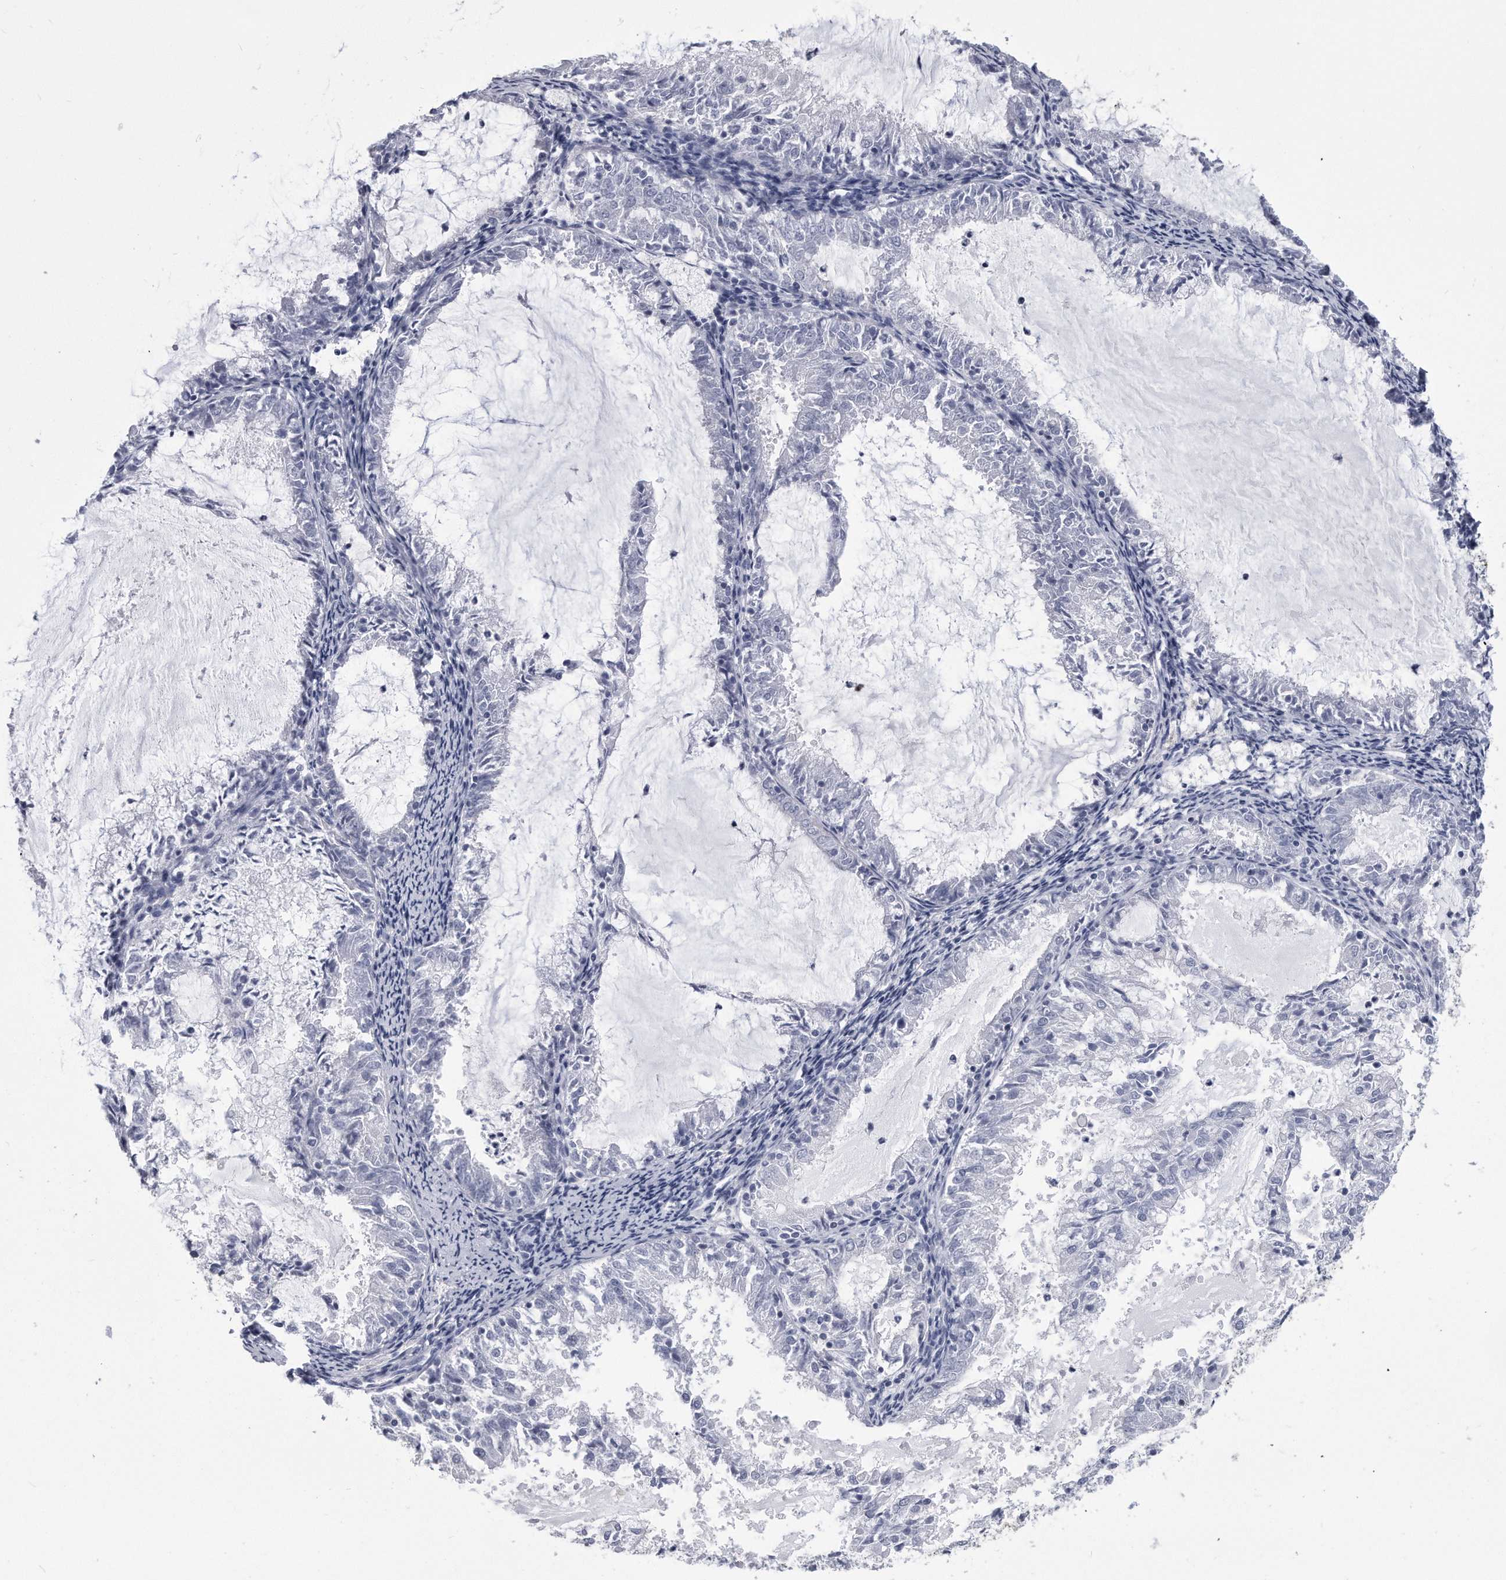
{"staining": {"intensity": "negative", "quantity": "none", "location": "none"}, "tissue": "endometrial cancer", "cell_type": "Tumor cells", "image_type": "cancer", "snomed": [{"axis": "morphology", "description": "Adenocarcinoma, NOS"}, {"axis": "topography", "description": "Endometrium"}], "caption": "Immunohistochemistry (IHC) photomicrograph of endometrial adenocarcinoma stained for a protein (brown), which demonstrates no expression in tumor cells.", "gene": "PYGB", "patient": {"sex": "female", "age": 57}}